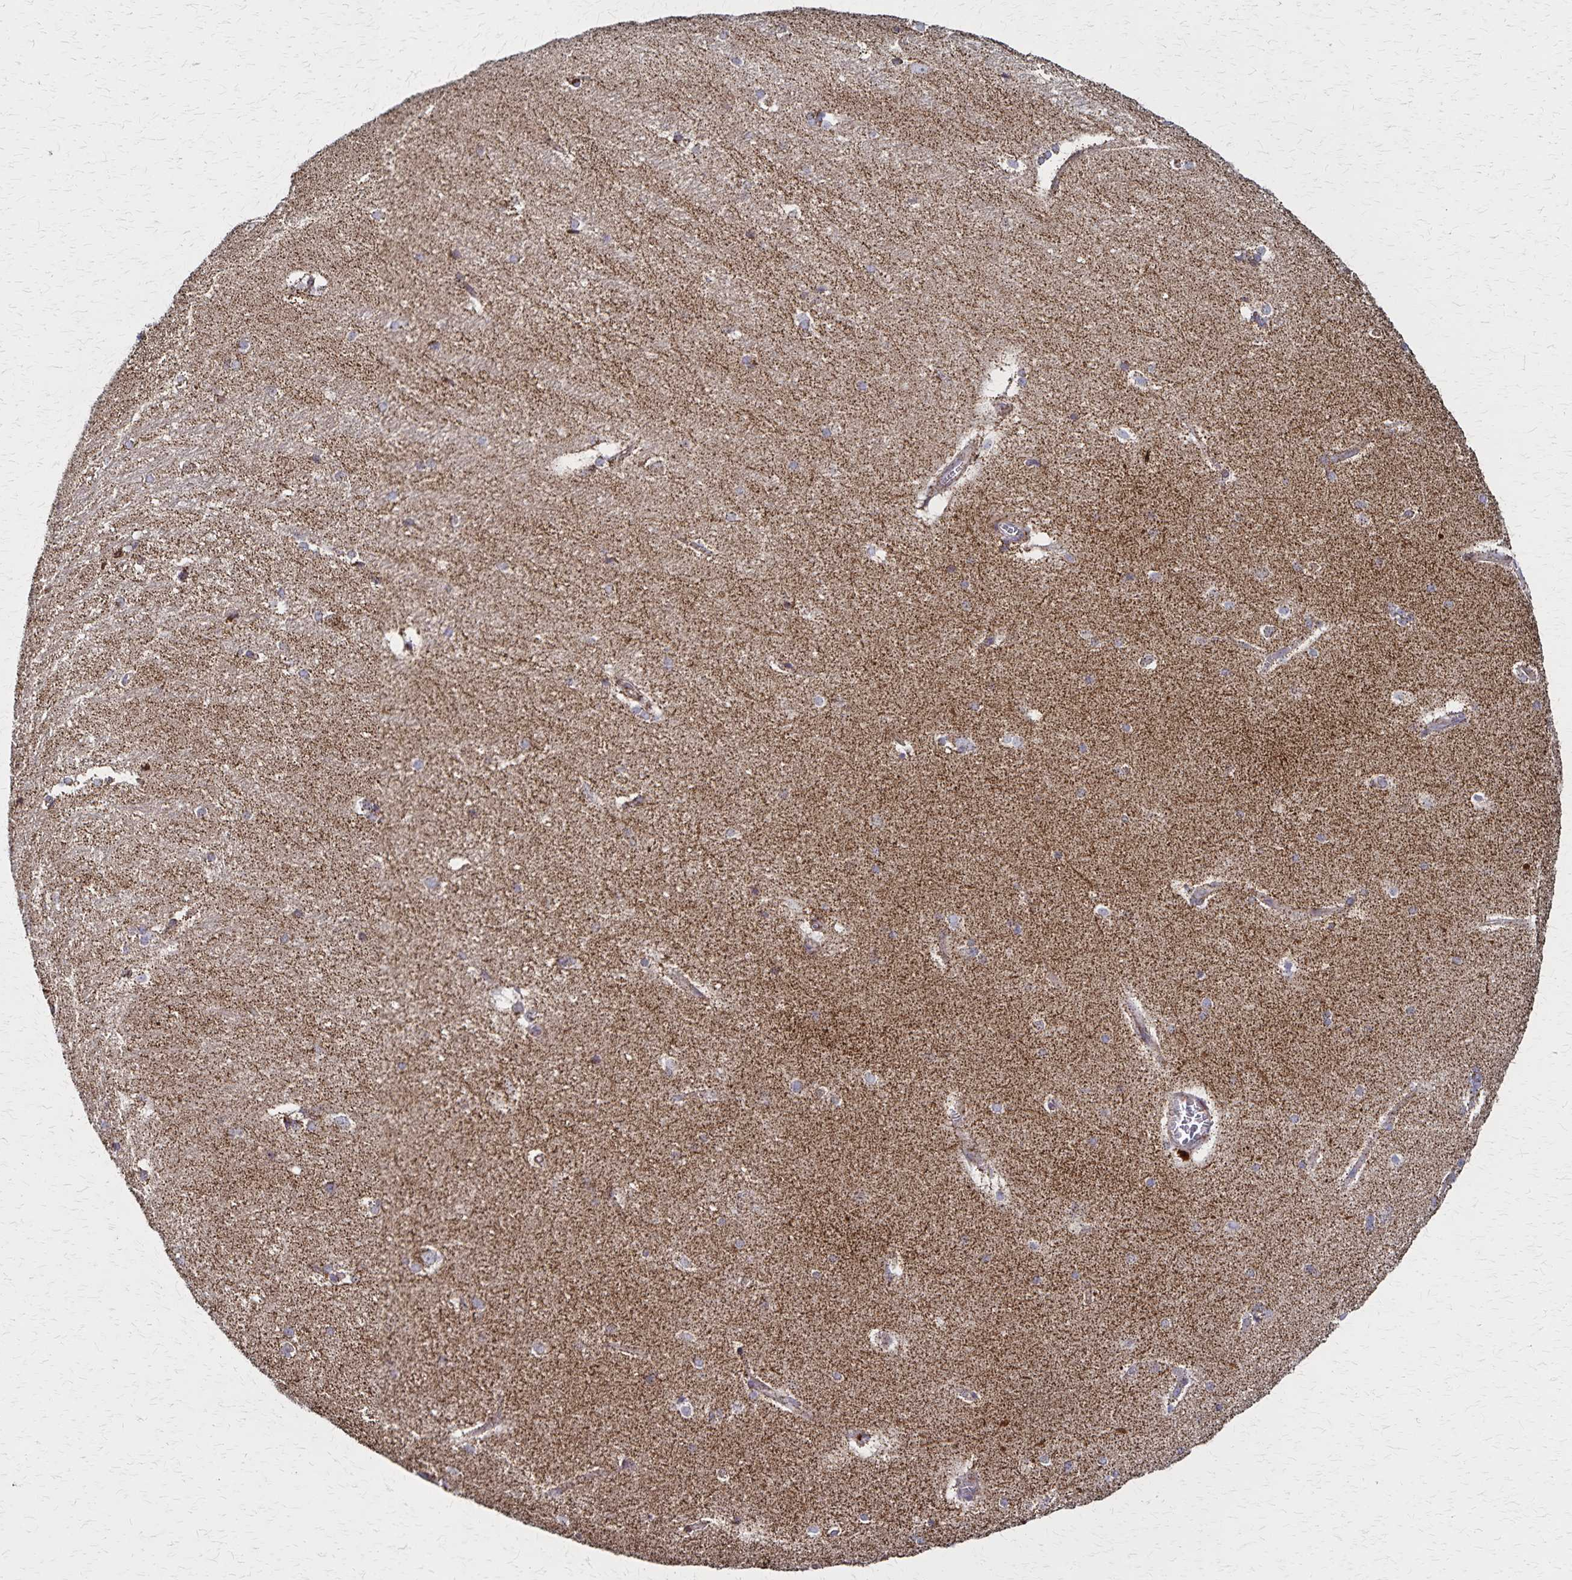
{"staining": {"intensity": "moderate", "quantity": "<25%", "location": "cytoplasmic/membranous"}, "tissue": "hippocampus", "cell_type": "Glial cells", "image_type": "normal", "snomed": [{"axis": "morphology", "description": "Normal tissue, NOS"}, {"axis": "topography", "description": "Cerebral cortex"}, {"axis": "topography", "description": "Hippocampus"}], "caption": "Immunohistochemical staining of normal hippocampus exhibits low levels of moderate cytoplasmic/membranous positivity in approximately <25% of glial cells. The staining was performed using DAB (3,3'-diaminobenzidine), with brown indicating positive protein expression. Nuclei are stained blue with hematoxylin.", "gene": "NFS1", "patient": {"sex": "female", "age": 19}}